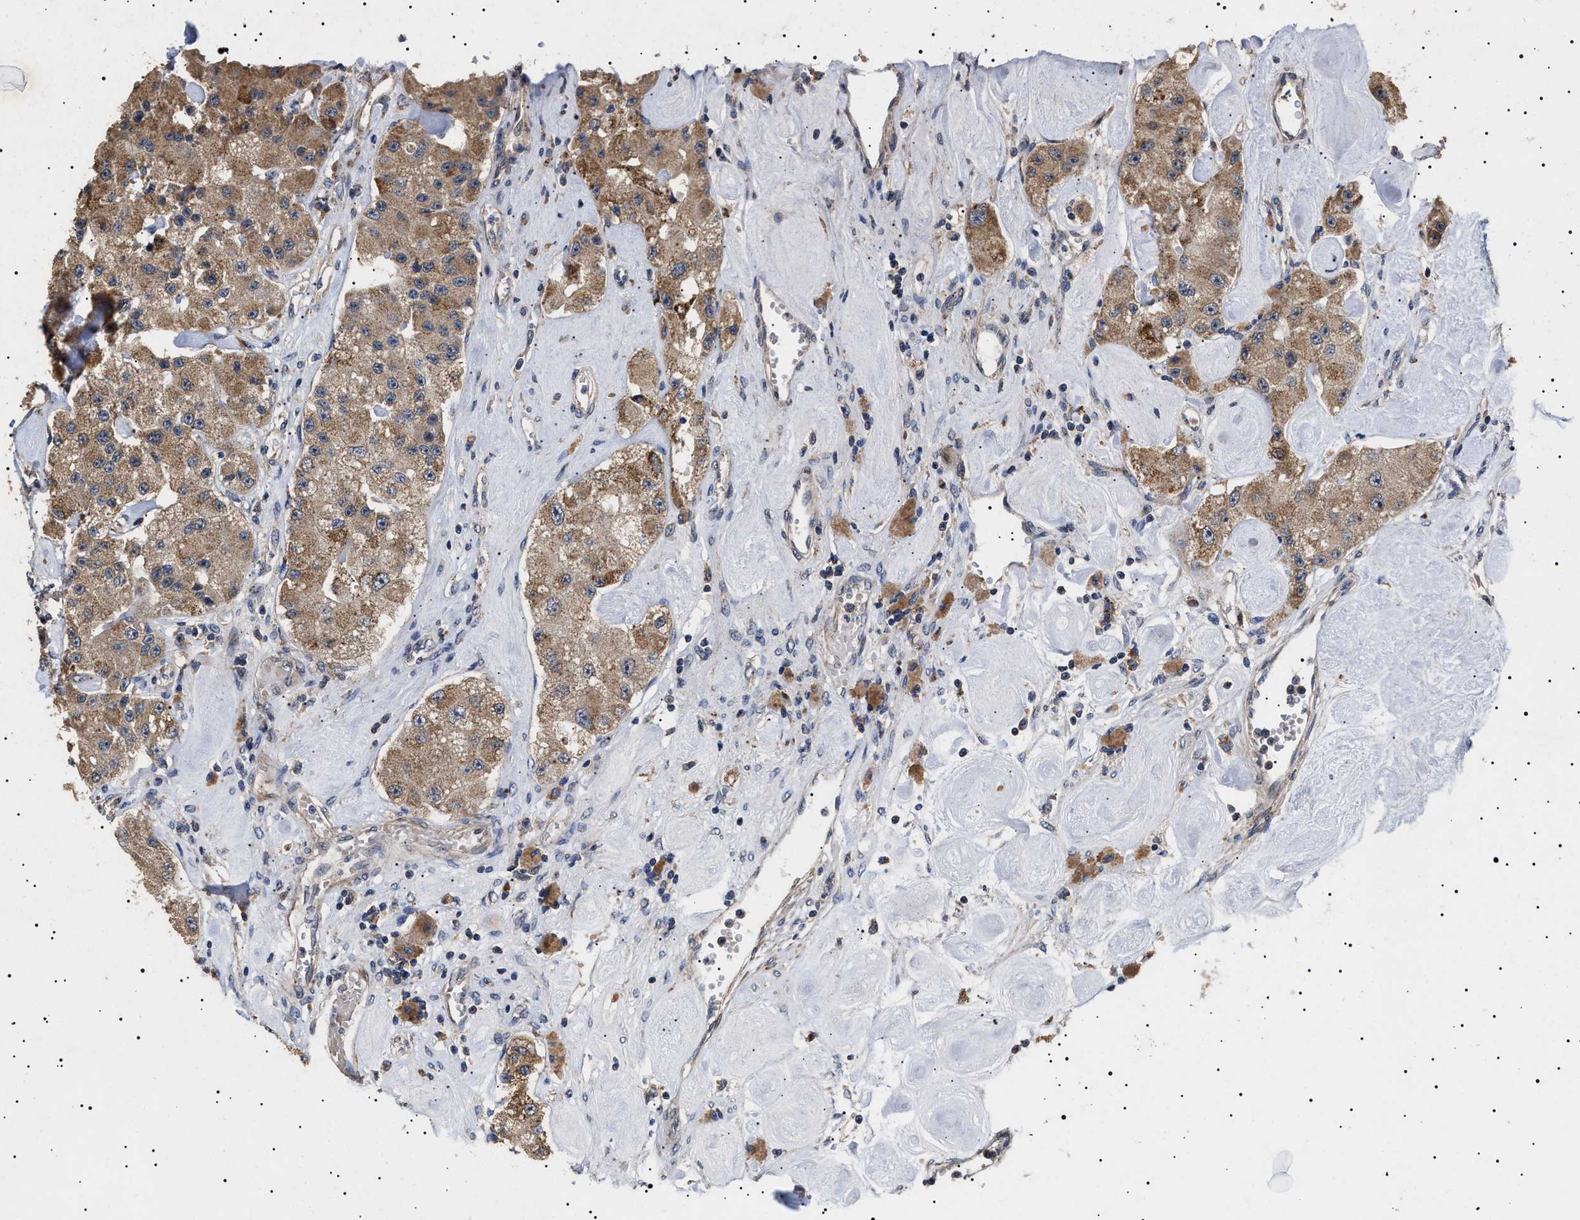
{"staining": {"intensity": "moderate", "quantity": ">75%", "location": "cytoplasmic/membranous"}, "tissue": "carcinoid", "cell_type": "Tumor cells", "image_type": "cancer", "snomed": [{"axis": "morphology", "description": "Carcinoid, malignant, NOS"}, {"axis": "topography", "description": "Pancreas"}], "caption": "DAB immunohistochemical staining of carcinoid (malignant) reveals moderate cytoplasmic/membranous protein staining in about >75% of tumor cells.", "gene": "RAB34", "patient": {"sex": "male", "age": 41}}